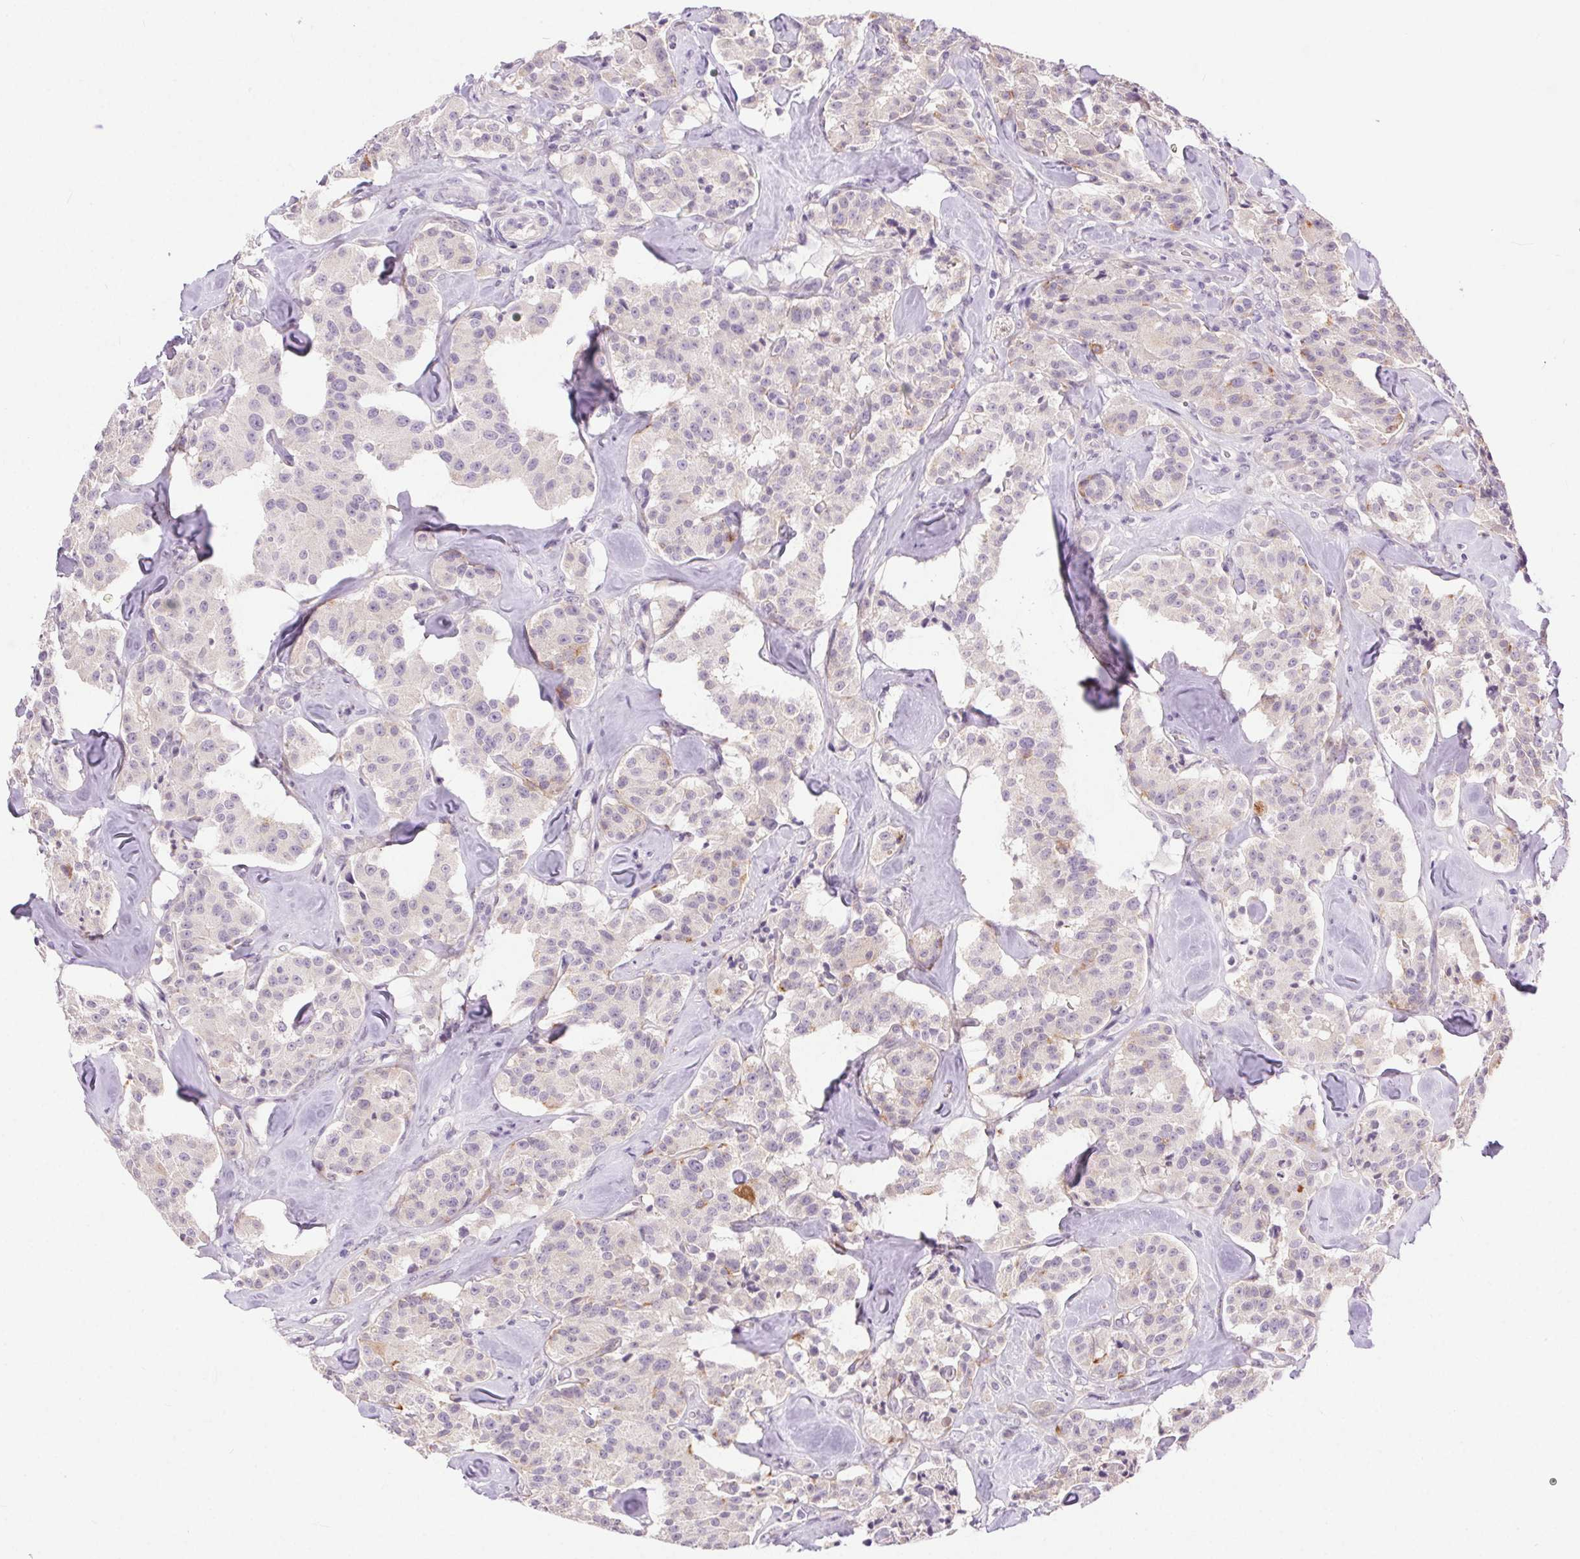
{"staining": {"intensity": "negative", "quantity": "none", "location": "none"}, "tissue": "carcinoid", "cell_type": "Tumor cells", "image_type": "cancer", "snomed": [{"axis": "morphology", "description": "Carcinoid, malignant, NOS"}, {"axis": "topography", "description": "Pancreas"}], "caption": "Image shows no protein positivity in tumor cells of carcinoid (malignant) tissue. Brightfield microscopy of IHC stained with DAB (3,3'-diaminobenzidine) (brown) and hematoxylin (blue), captured at high magnification.", "gene": "SYT11", "patient": {"sex": "male", "age": 41}}